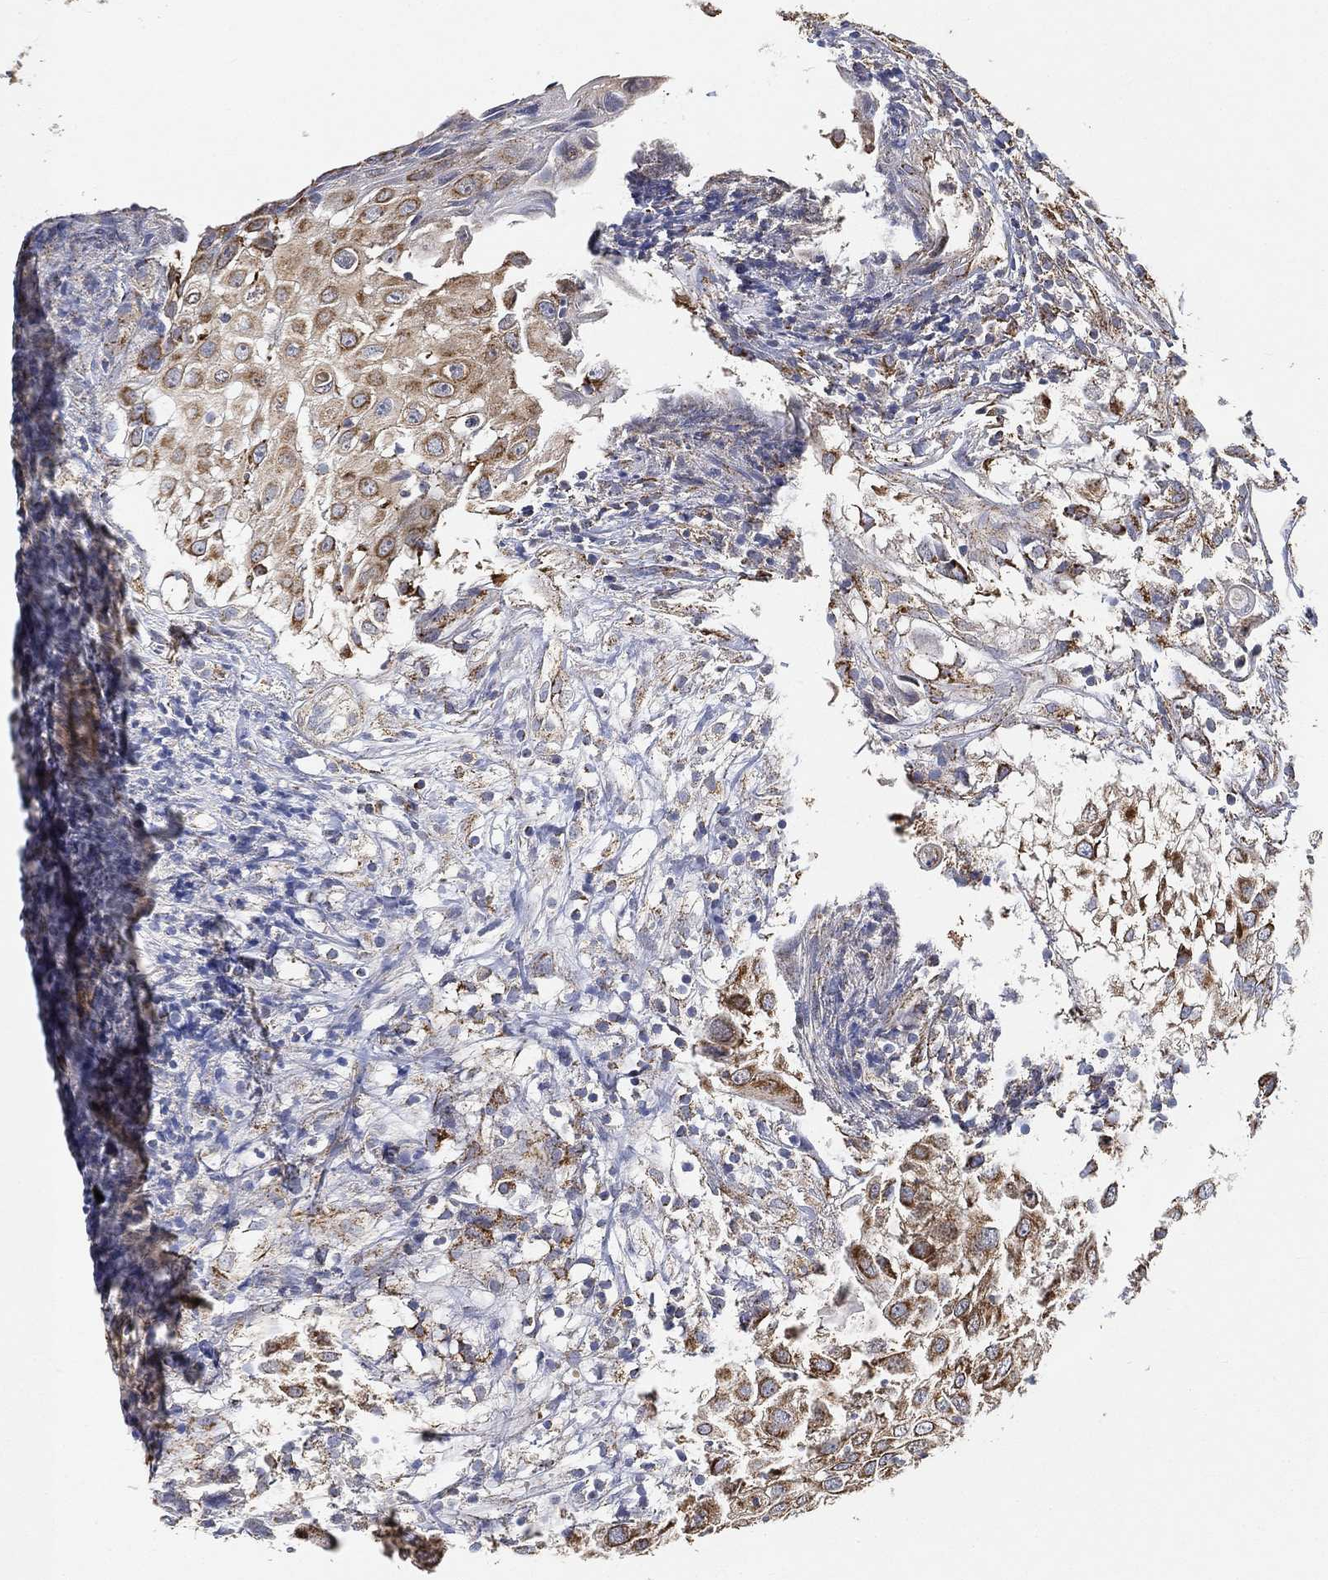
{"staining": {"intensity": "strong", "quantity": "<25%", "location": "cytoplasmic/membranous"}, "tissue": "urothelial cancer", "cell_type": "Tumor cells", "image_type": "cancer", "snomed": [{"axis": "morphology", "description": "Urothelial carcinoma, High grade"}, {"axis": "topography", "description": "Urinary bladder"}], "caption": "Urothelial carcinoma (high-grade) tissue demonstrates strong cytoplasmic/membranous staining in about <25% of tumor cells", "gene": "SLC38A7", "patient": {"sex": "female", "age": 79}}